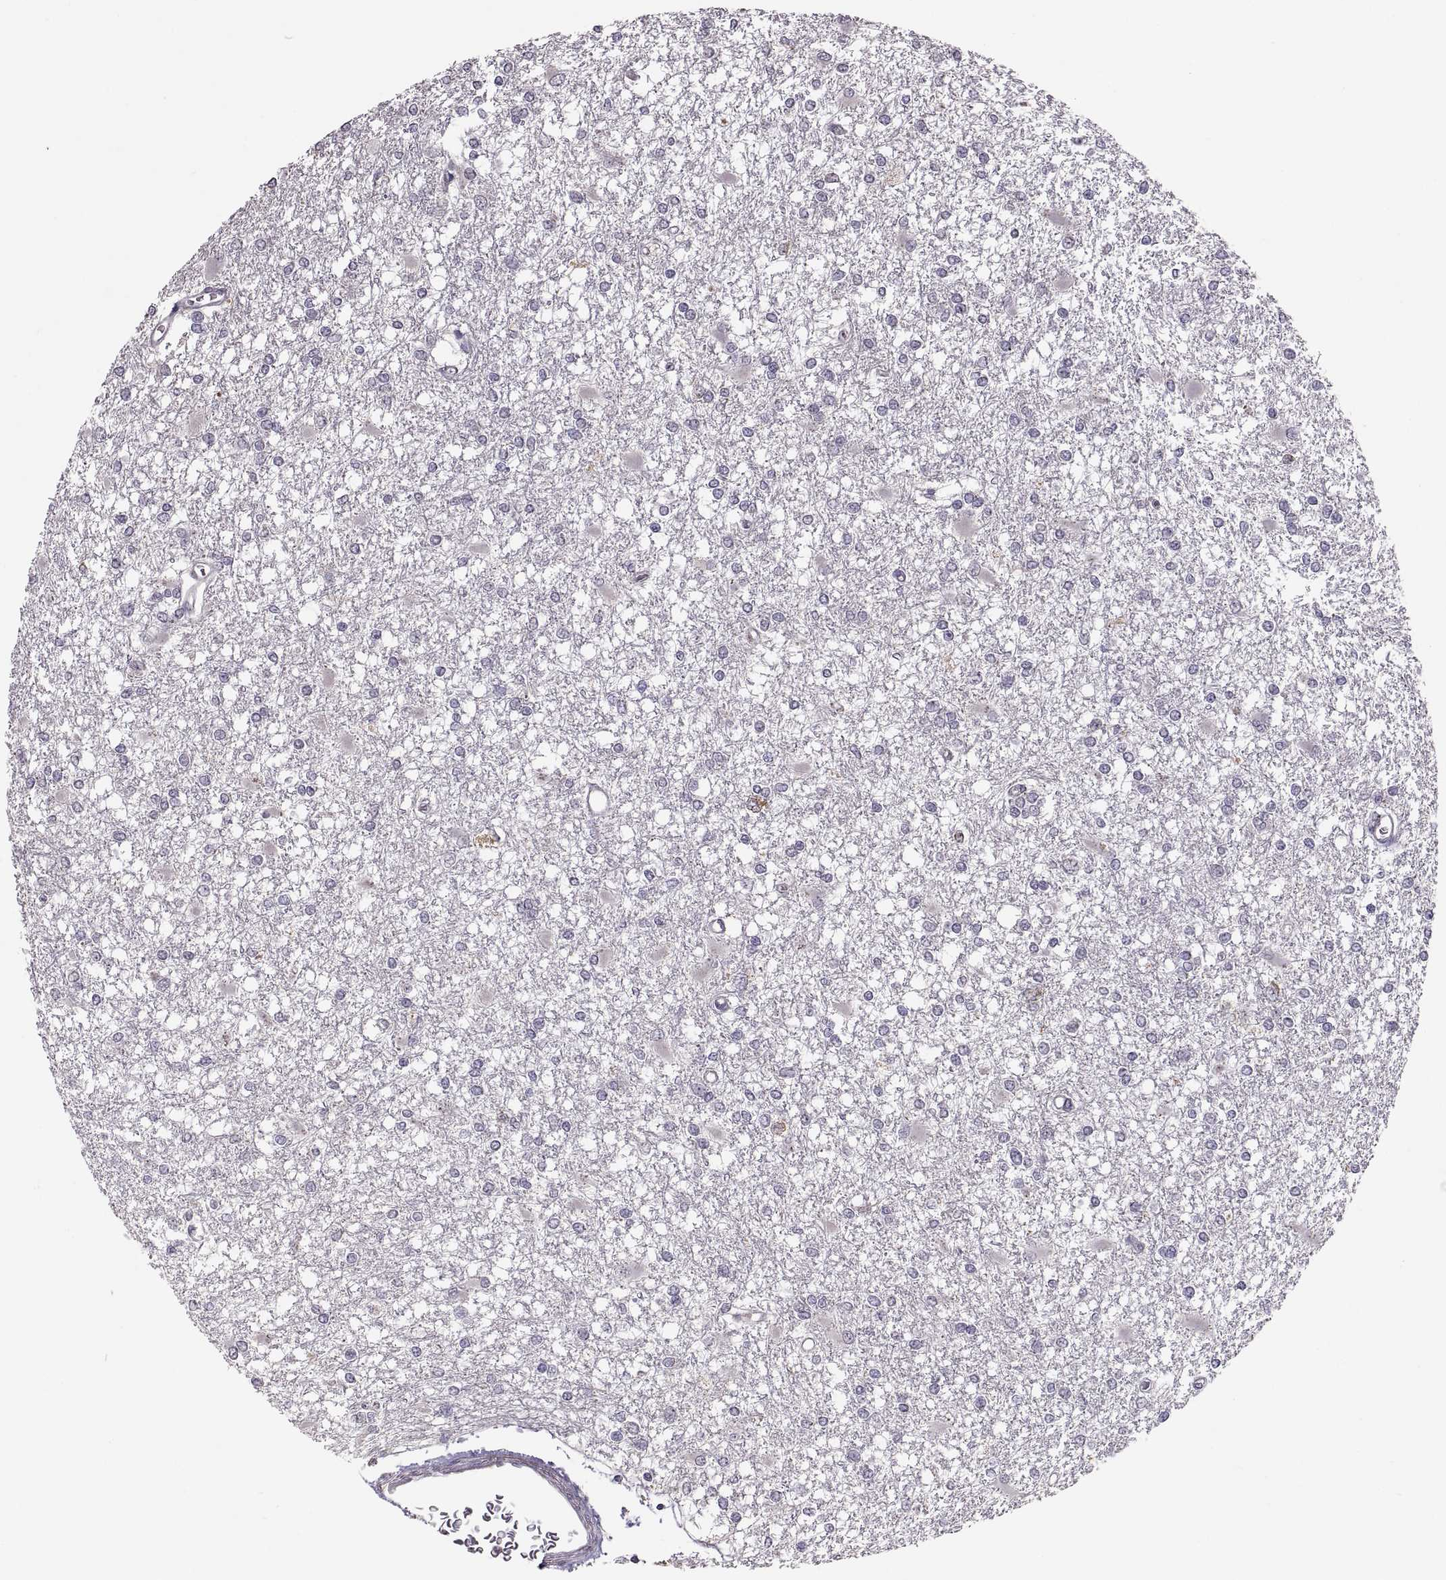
{"staining": {"intensity": "negative", "quantity": "none", "location": "none"}, "tissue": "glioma", "cell_type": "Tumor cells", "image_type": "cancer", "snomed": [{"axis": "morphology", "description": "Glioma, malignant, High grade"}, {"axis": "topography", "description": "Cerebral cortex"}], "caption": "This micrograph is of malignant high-grade glioma stained with immunohistochemistry to label a protein in brown with the nuclei are counter-stained blue. There is no expression in tumor cells.", "gene": "HMGCR", "patient": {"sex": "male", "age": 79}}